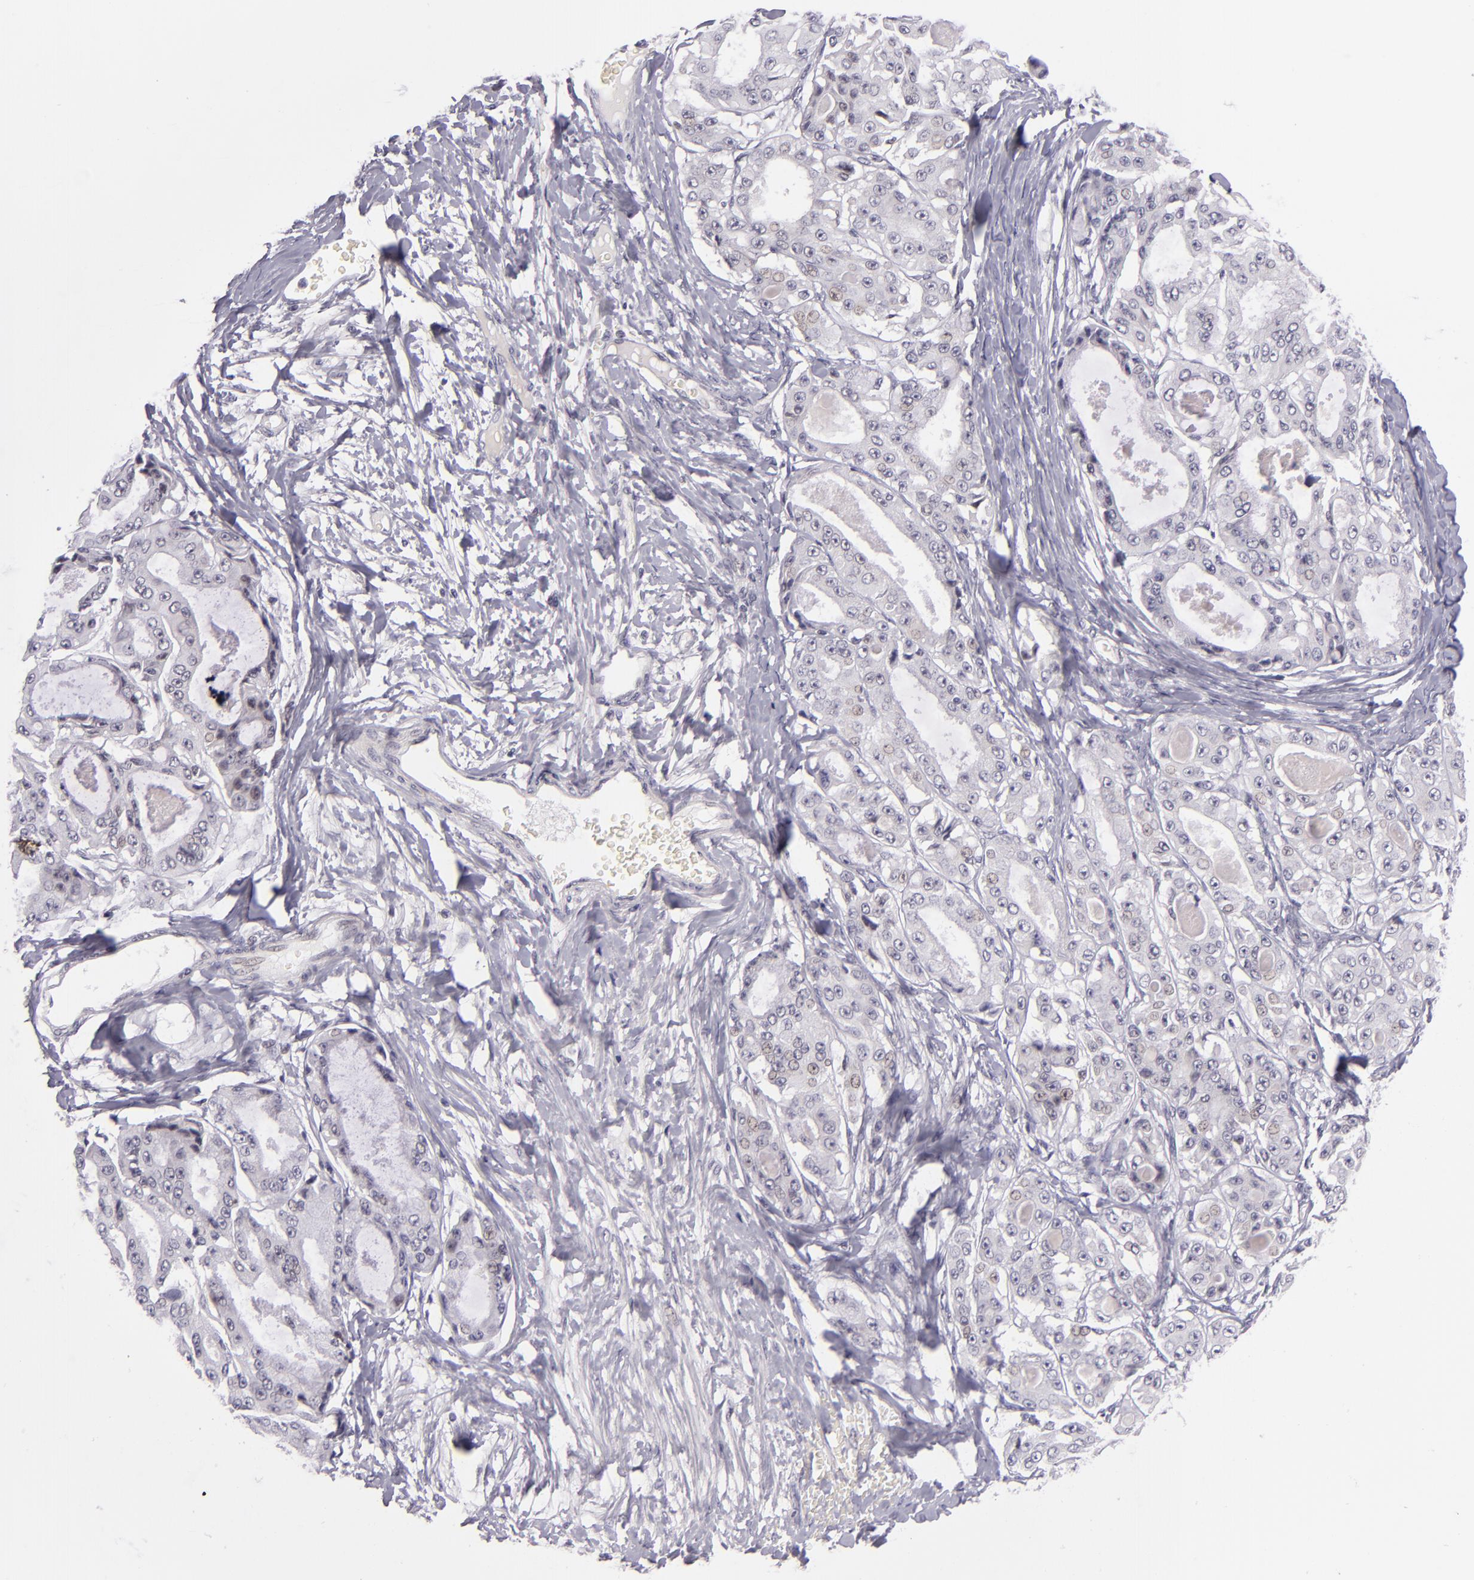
{"staining": {"intensity": "negative", "quantity": "none", "location": "none"}, "tissue": "ovarian cancer", "cell_type": "Tumor cells", "image_type": "cancer", "snomed": [{"axis": "morphology", "description": "Carcinoma, endometroid"}, {"axis": "topography", "description": "Ovary"}], "caption": "Immunohistochemistry image of neoplastic tissue: ovarian endometroid carcinoma stained with DAB reveals no significant protein staining in tumor cells. (IHC, brightfield microscopy, high magnification).", "gene": "BCL3", "patient": {"sex": "female", "age": 61}}